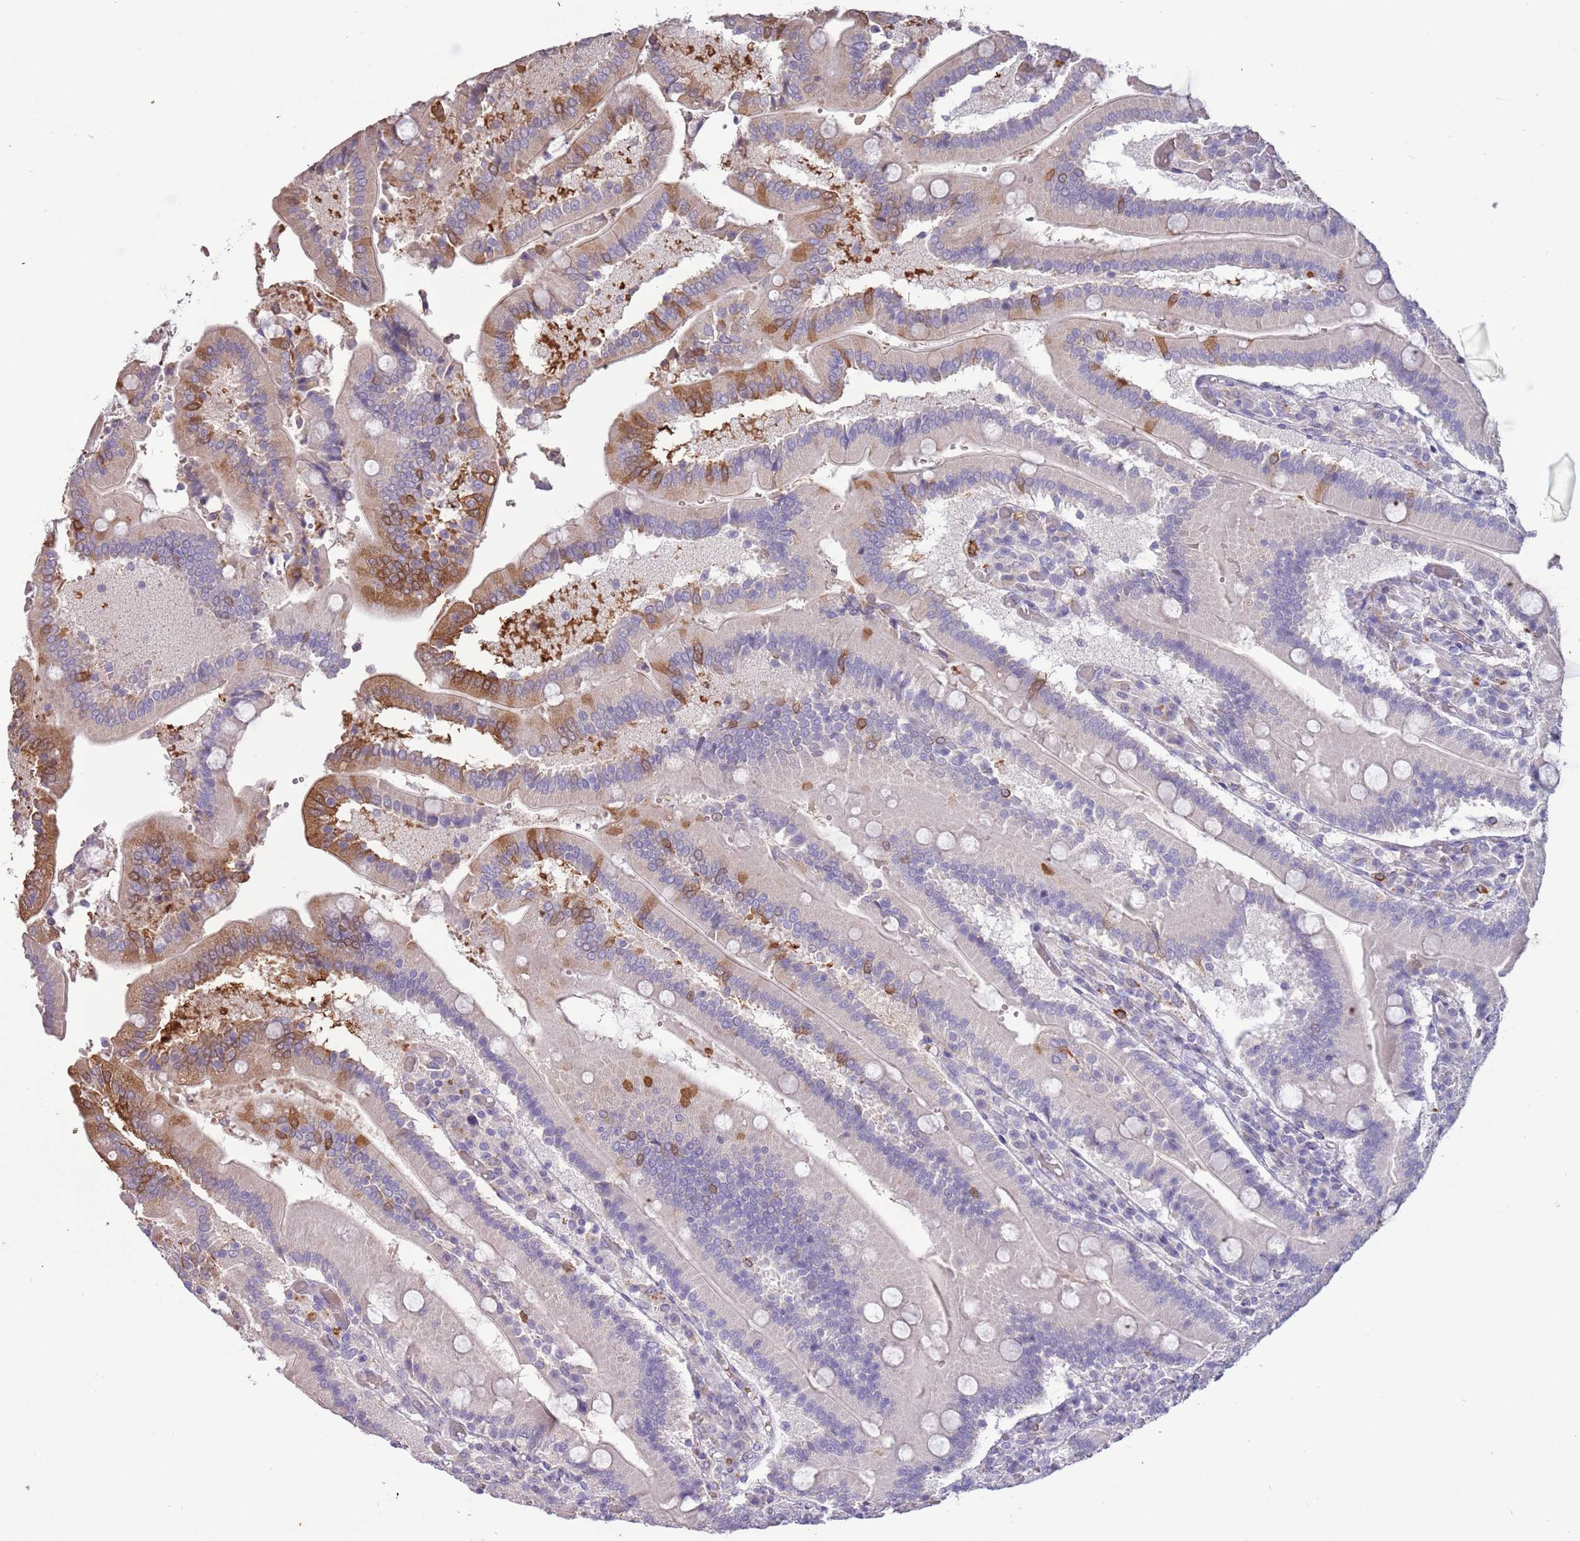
{"staining": {"intensity": "moderate", "quantity": "<25%", "location": "cytoplasmic/membranous"}, "tissue": "duodenum", "cell_type": "Glandular cells", "image_type": "normal", "snomed": [{"axis": "morphology", "description": "Normal tissue, NOS"}, {"axis": "topography", "description": "Duodenum"}], "caption": "Benign duodenum displays moderate cytoplasmic/membranous positivity in approximately <25% of glandular cells, visualized by immunohistochemistry.", "gene": "P2RY13", "patient": {"sex": "female", "age": 62}}